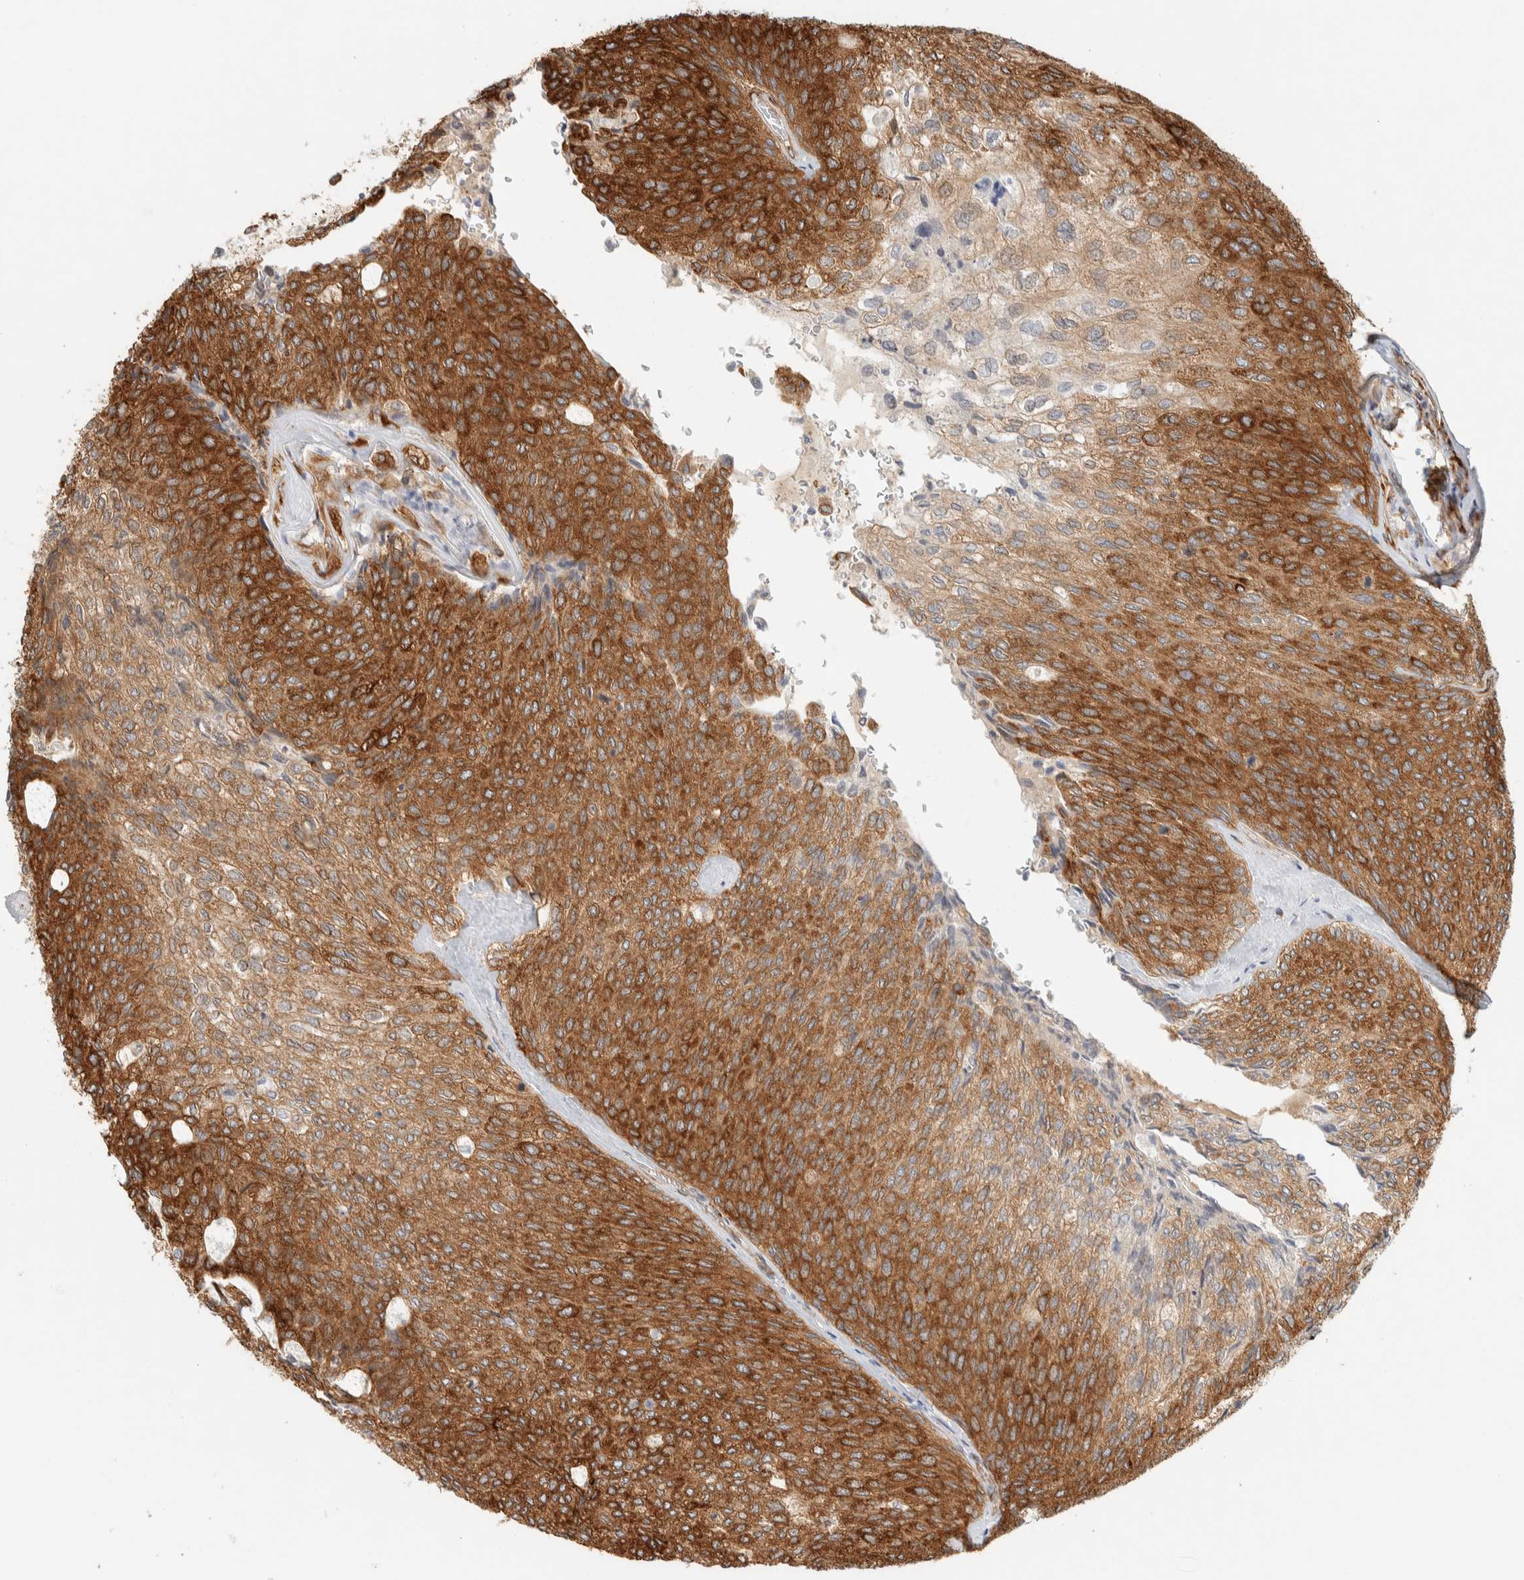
{"staining": {"intensity": "strong", "quantity": ">75%", "location": "cytoplasmic/membranous"}, "tissue": "urothelial cancer", "cell_type": "Tumor cells", "image_type": "cancer", "snomed": [{"axis": "morphology", "description": "Urothelial carcinoma, Low grade"}, {"axis": "topography", "description": "Urinary bladder"}], "caption": "Protein staining of urothelial cancer tissue demonstrates strong cytoplasmic/membranous staining in about >75% of tumor cells. (IHC, brightfield microscopy, high magnification).", "gene": "LLGL2", "patient": {"sex": "female", "age": 79}}